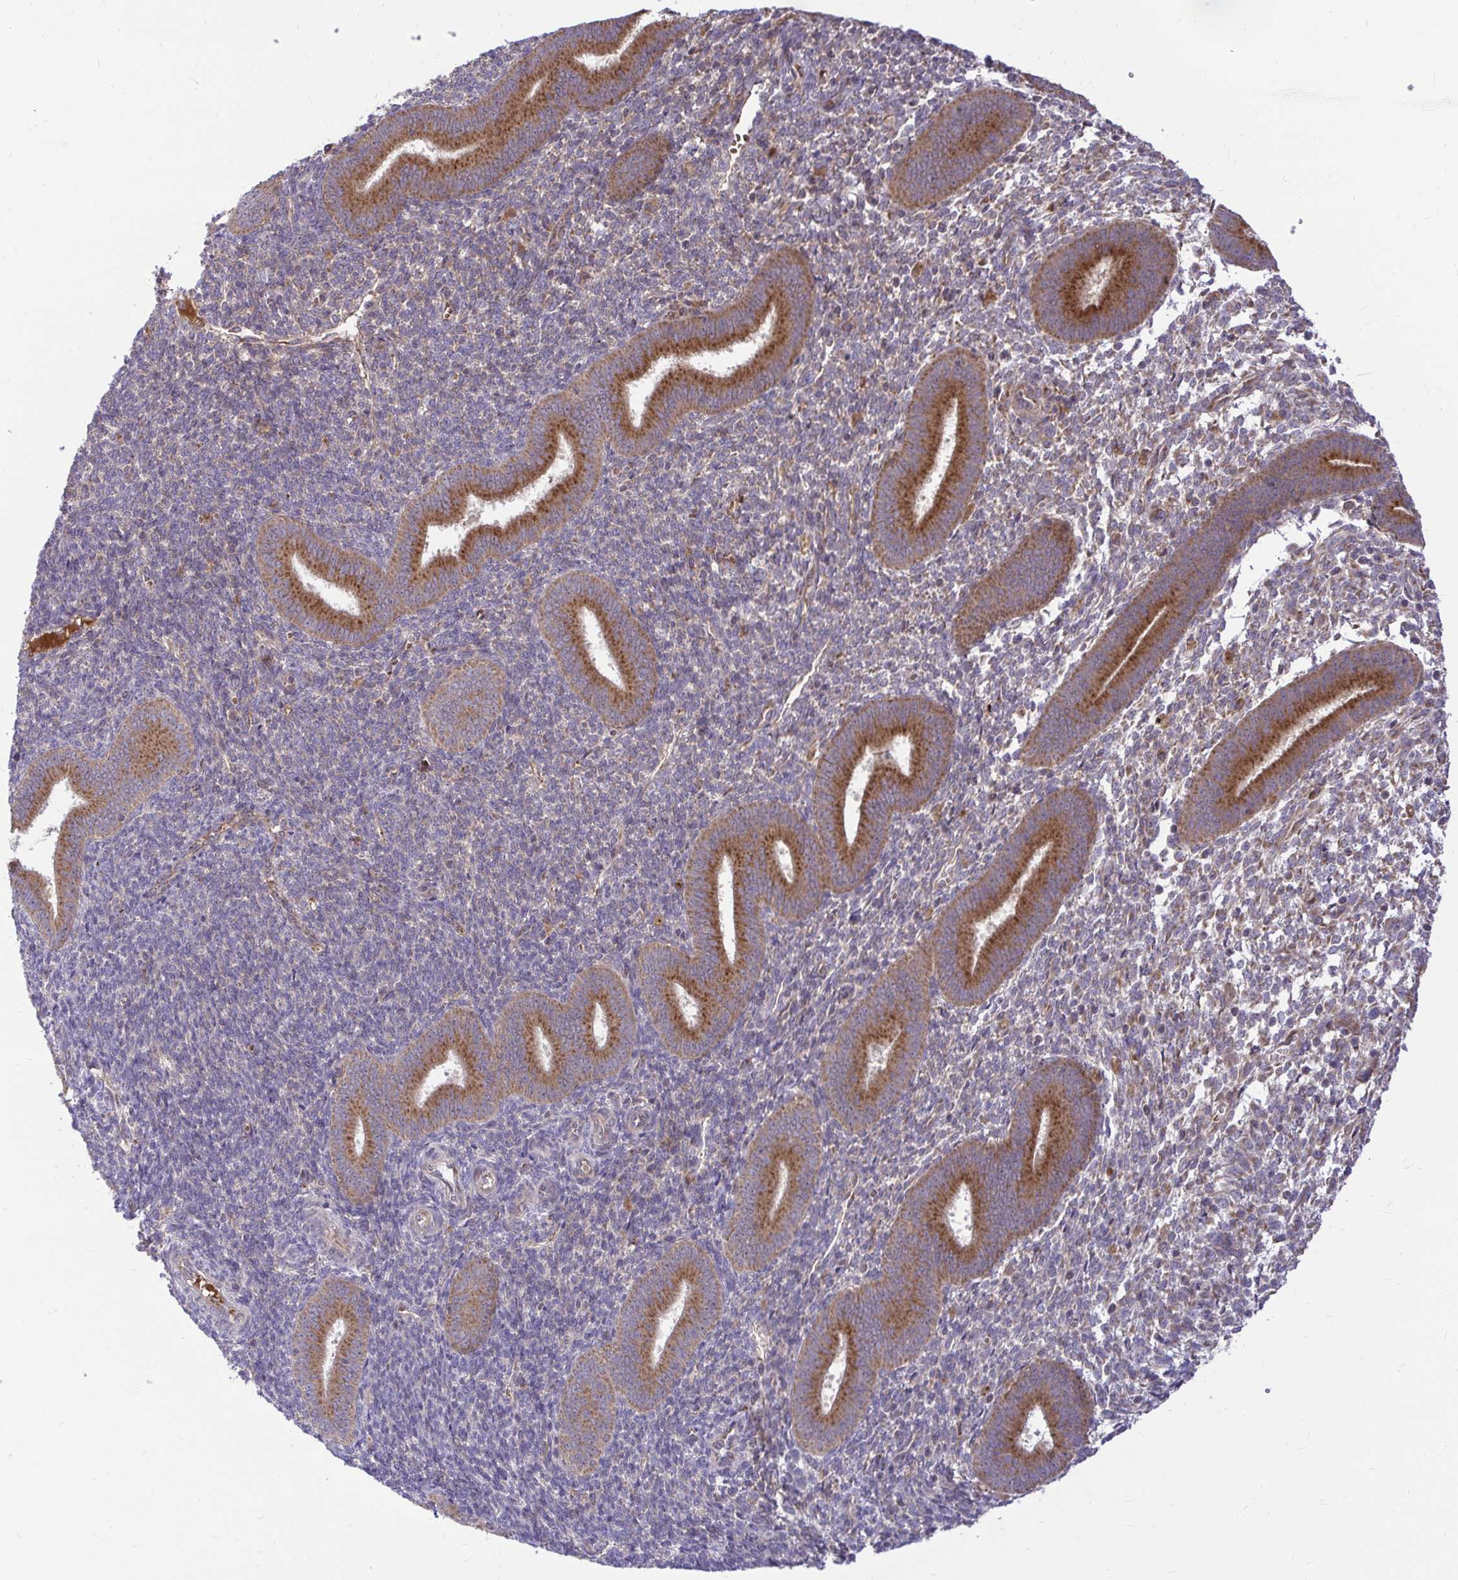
{"staining": {"intensity": "moderate", "quantity": "<25%", "location": "cytoplasmic/membranous"}, "tissue": "endometrium", "cell_type": "Cells in endometrial stroma", "image_type": "normal", "snomed": [{"axis": "morphology", "description": "Normal tissue, NOS"}, {"axis": "topography", "description": "Endometrium"}], "caption": "Normal endometrium reveals moderate cytoplasmic/membranous expression in approximately <25% of cells in endometrial stroma, visualized by immunohistochemistry.", "gene": "VTI1B", "patient": {"sex": "female", "age": 25}}